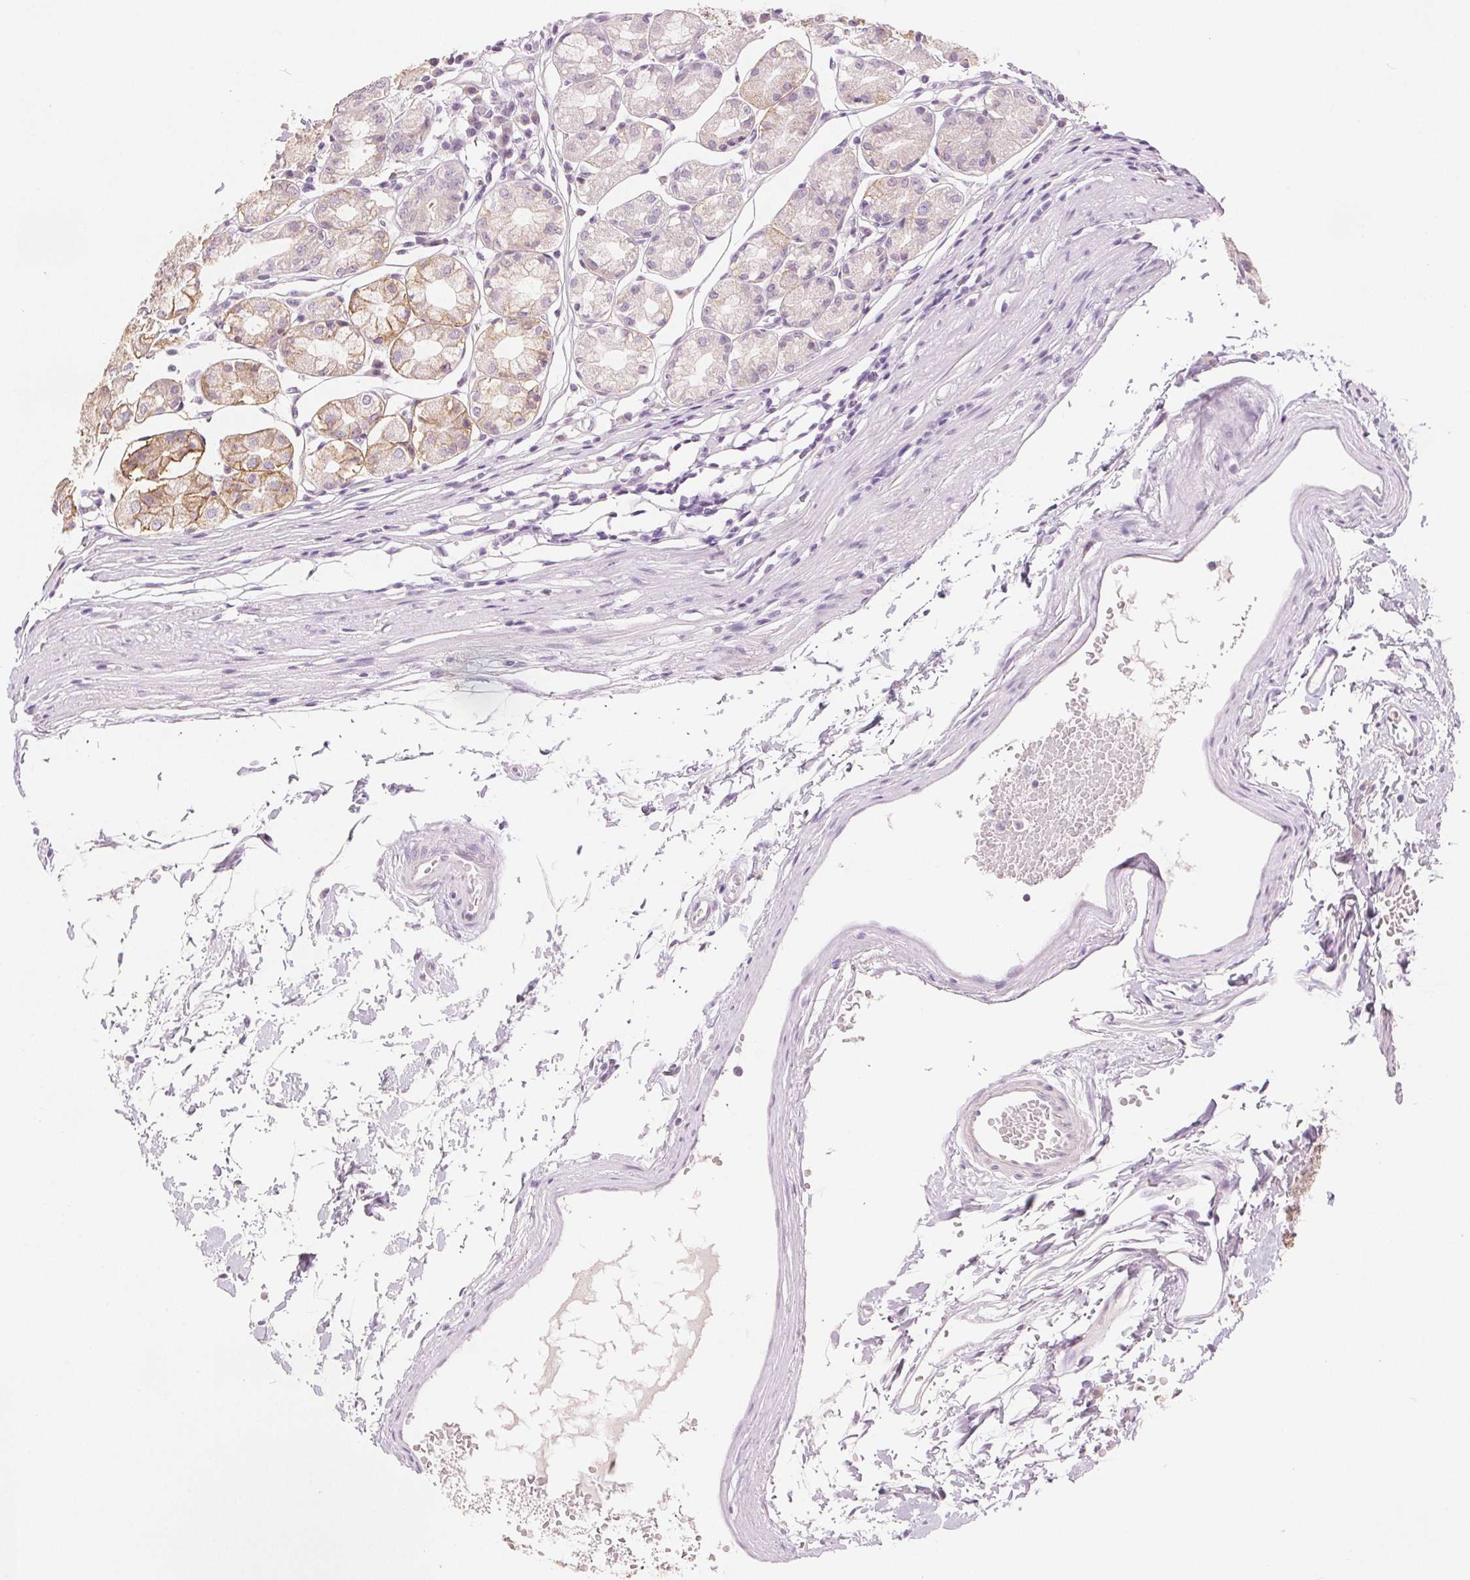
{"staining": {"intensity": "weak", "quantity": "<25%", "location": "cytoplasmic/membranous"}, "tissue": "stomach", "cell_type": "Glandular cells", "image_type": "normal", "snomed": [{"axis": "morphology", "description": "Normal tissue, NOS"}, {"axis": "topography", "description": "Stomach"}], "caption": "Image shows no protein staining in glandular cells of normal stomach. (Immunohistochemistry, brightfield microscopy, high magnification).", "gene": "CA12", "patient": {"sex": "male", "age": 55}}